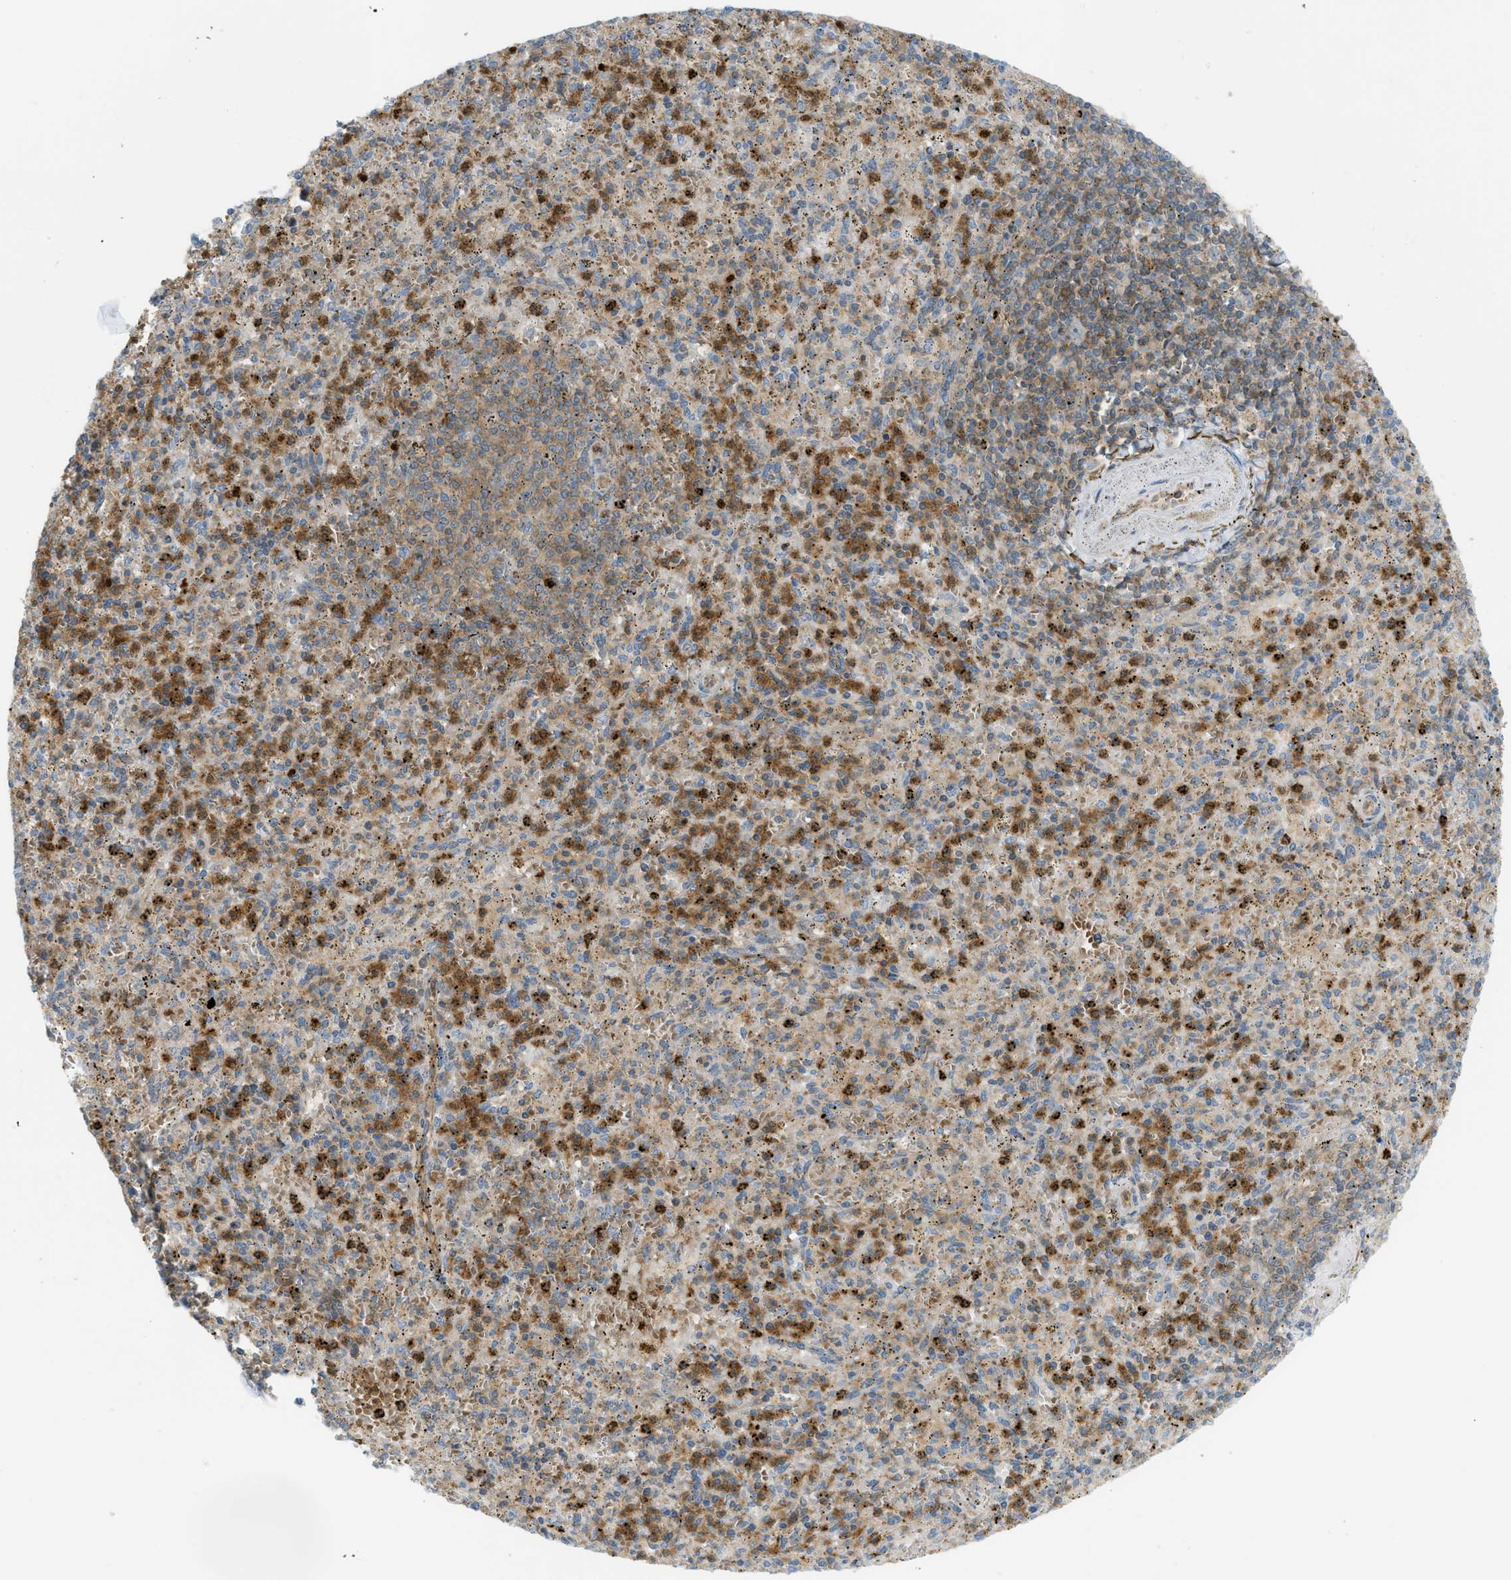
{"staining": {"intensity": "strong", "quantity": "25%-75%", "location": "cytoplasmic/membranous"}, "tissue": "spleen", "cell_type": "Cells in red pulp", "image_type": "normal", "snomed": [{"axis": "morphology", "description": "Normal tissue, NOS"}, {"axis": "topography", "description": "Spleen"}], "caption": "Brown immunohistochemical staining in unremarkable spleen reveals strong cytoplasmic/membranous staining in about 25%-75% of cells in red pulp. (Brightfield microscopy of DAB IHC at high magnification).", "gene": "GRK6", "patient": {"sex": "male", "age": 72}}